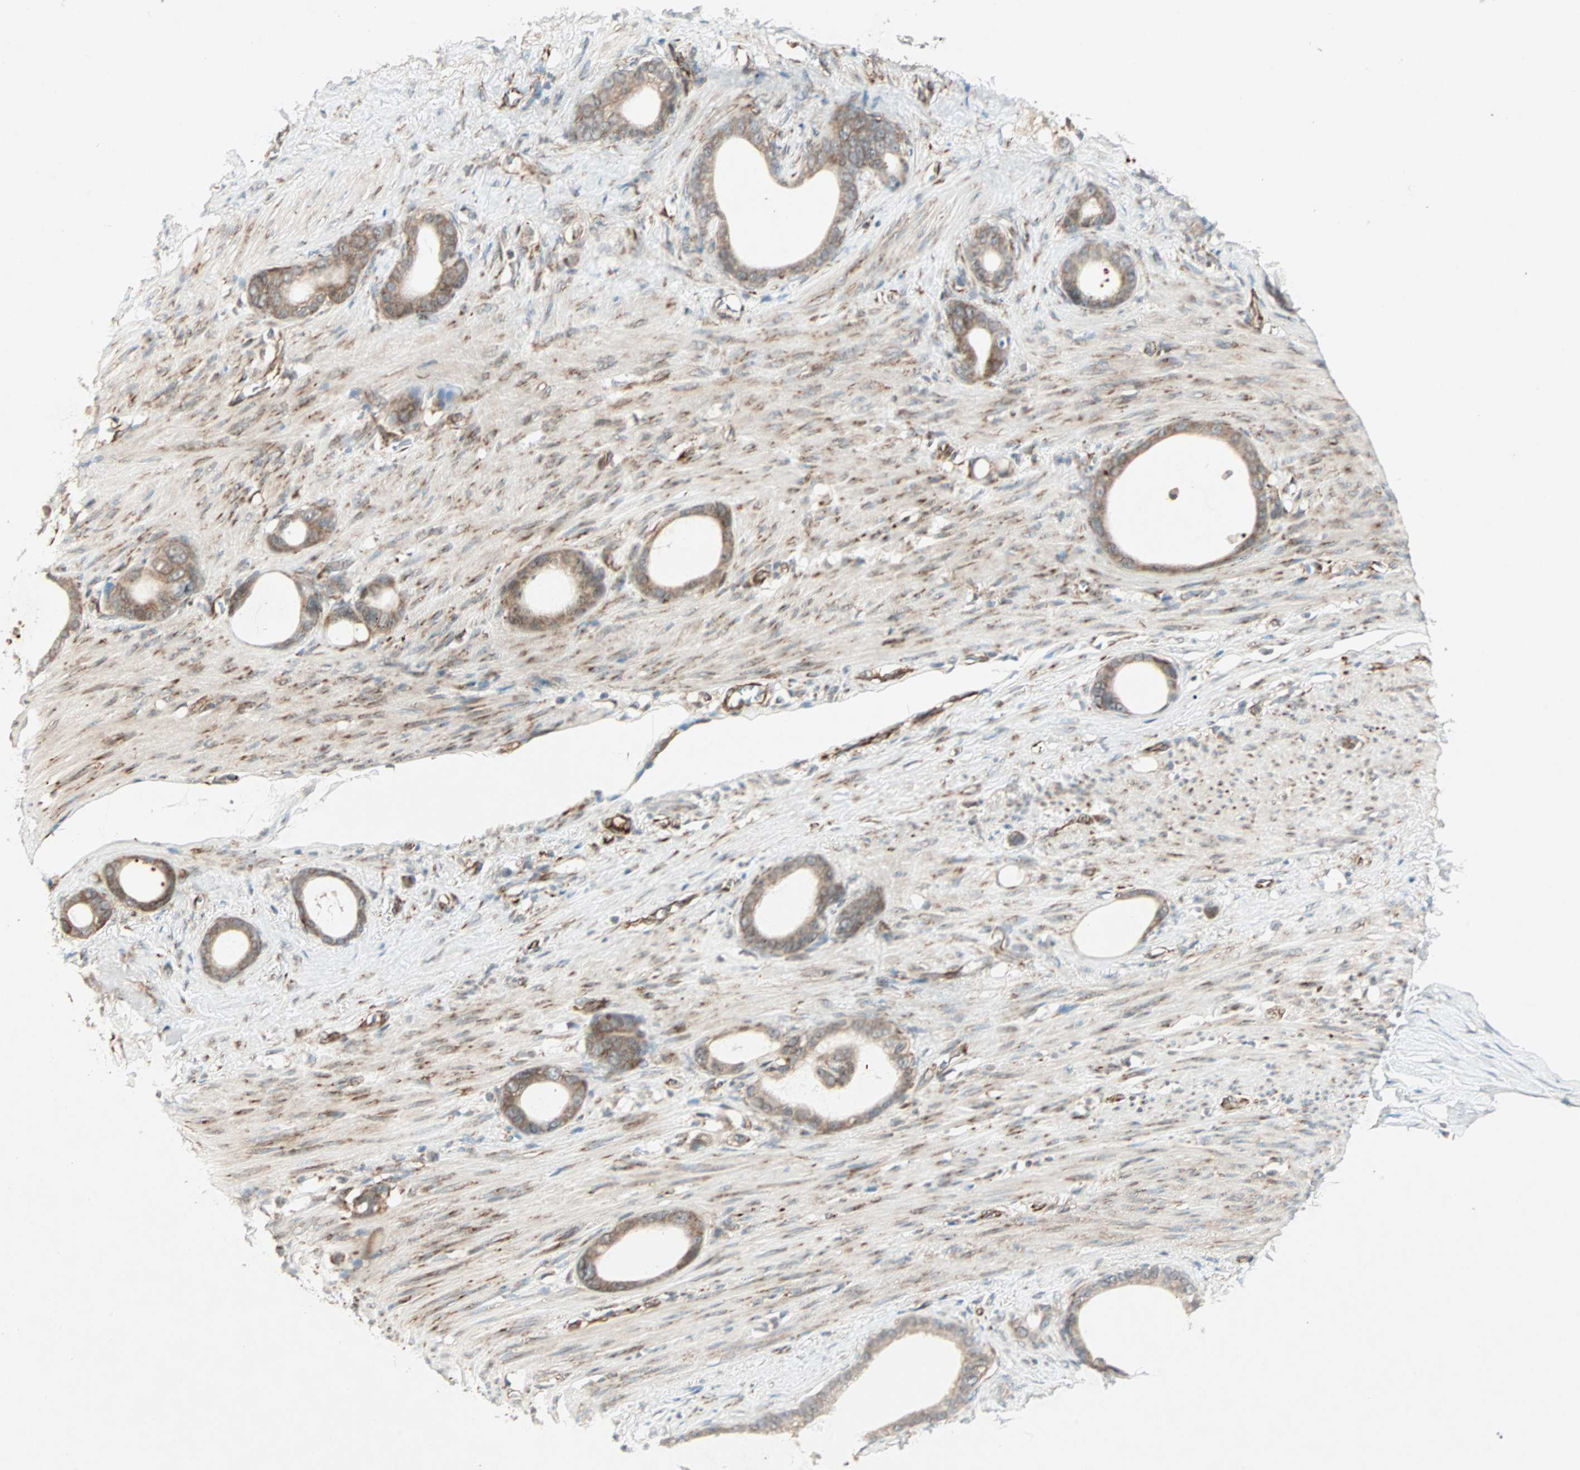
{"staining": {"intensity": "moderate", "quantity": ">75%", "location": "cytoplasmic/membranous"}, "tissue": "stomach cancer", "cell_type": "Tumor cells", "image_type": "cancer", "snomed": [{"axis": "morphology", "description": "Adenocarcinoma, NOS"}, {"axis": "topography", "description": "Stomach"}], "caption": "Stomach adenocarcinoma stained with immunohistochemistry demonstrates moderate cytoplasmic/membranous expression in about >75% of tumor cells.", "gene": "ZNF37A", "patient": {"sex": "female", "age": 75}}